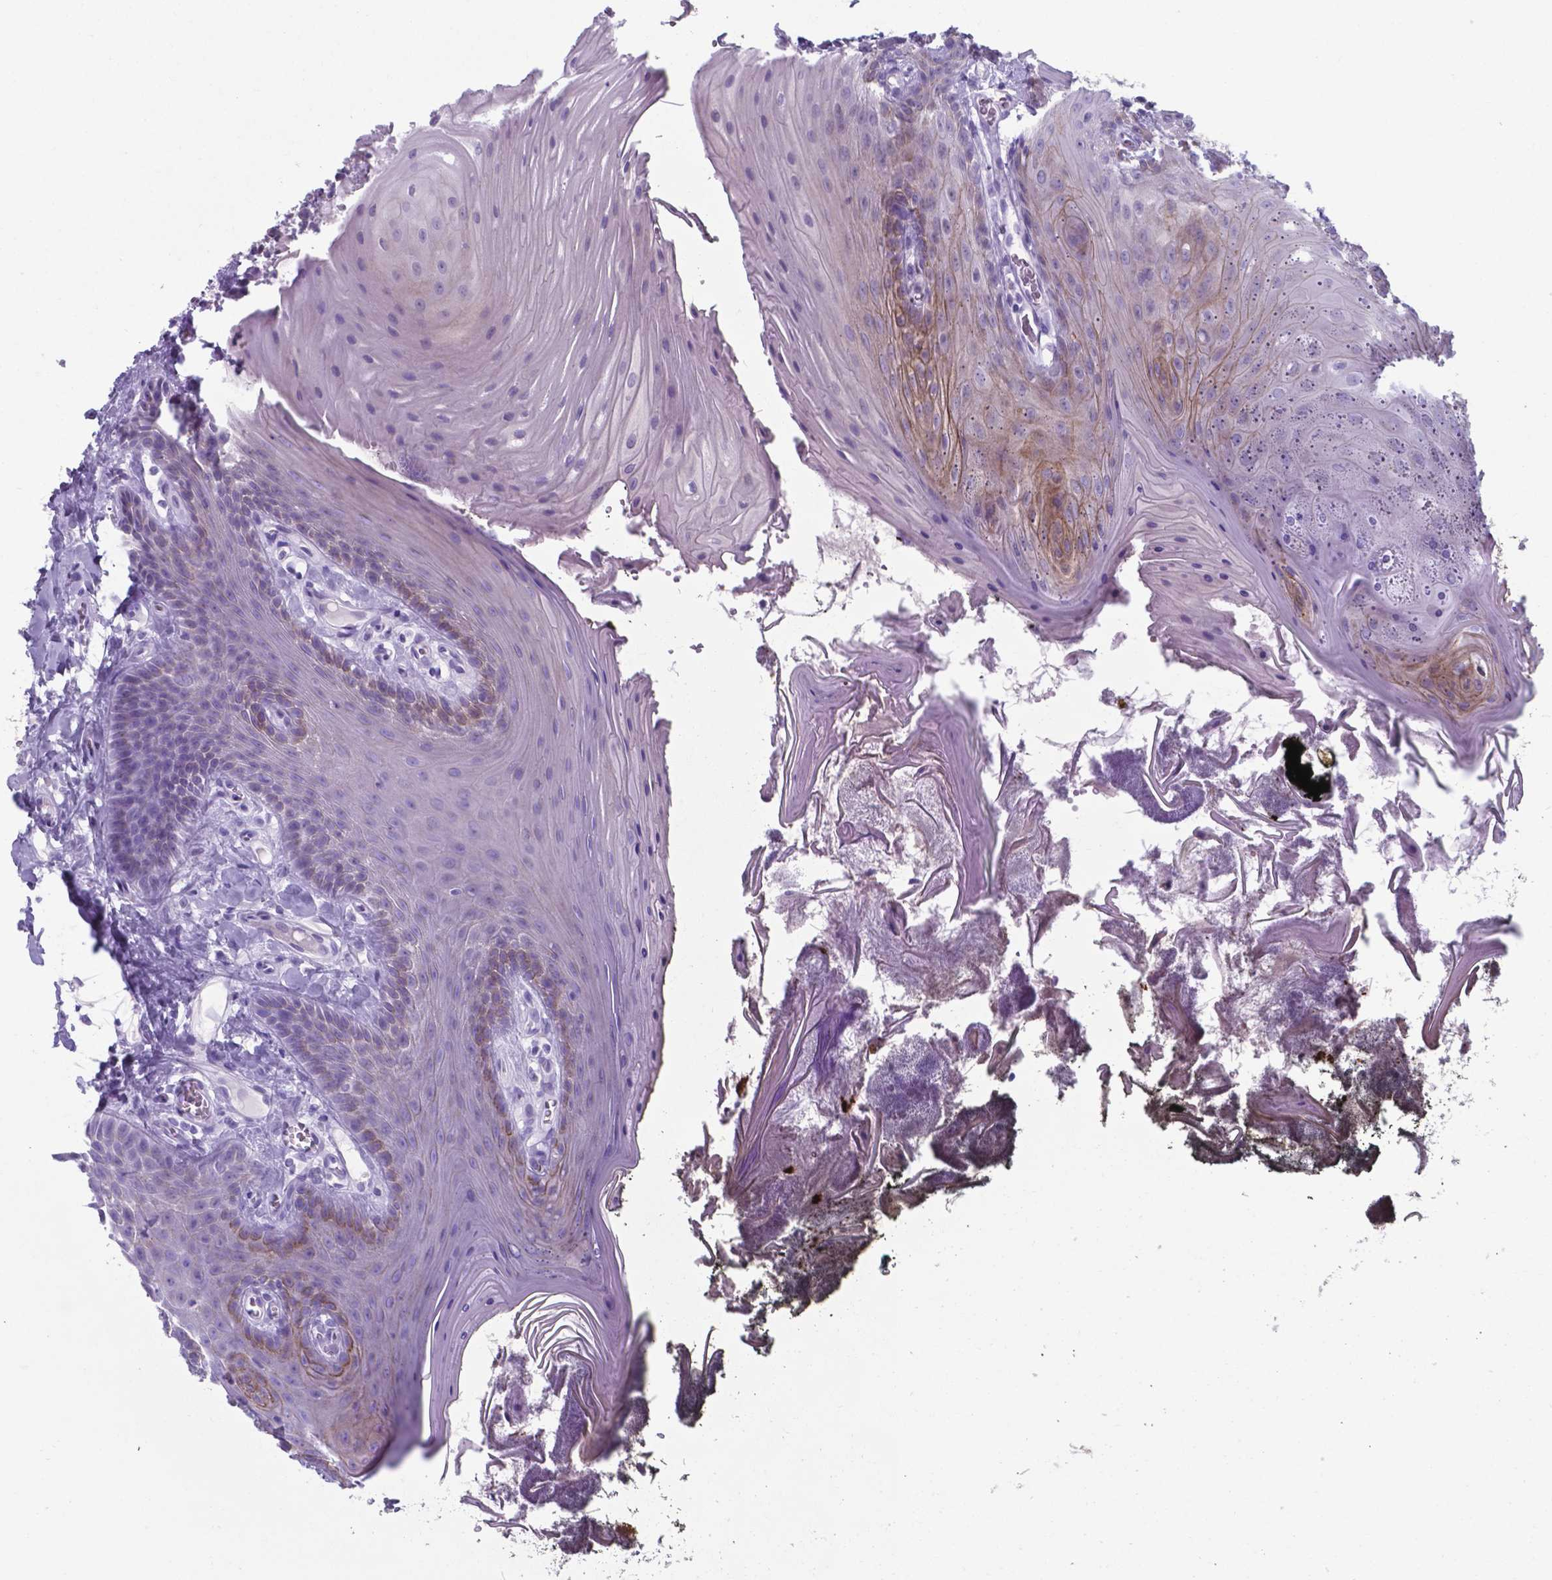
{"staining": {"intensity": "moderate", "quantity": "<25%", "location": "cytoplasmic/membranous"}, "tissue": "oral mucosa", "cell_type": "Squamous epithelial cells", "image_type": "normal", "snomed": [{"axis": "morphology", "description": "Normal tissue, NOS"}, {"axis": "topography", "description": "Oral tissue"}], "caption": "Immunohistochemical staining of normal human oral mucosa displays <25% levels of moderate cytoplasmic/membranous protein positivity in approximately <25% of squamous epithelial cells.", "gene": "AP5B1", "patient": {"sex": "male", "age": 9}}